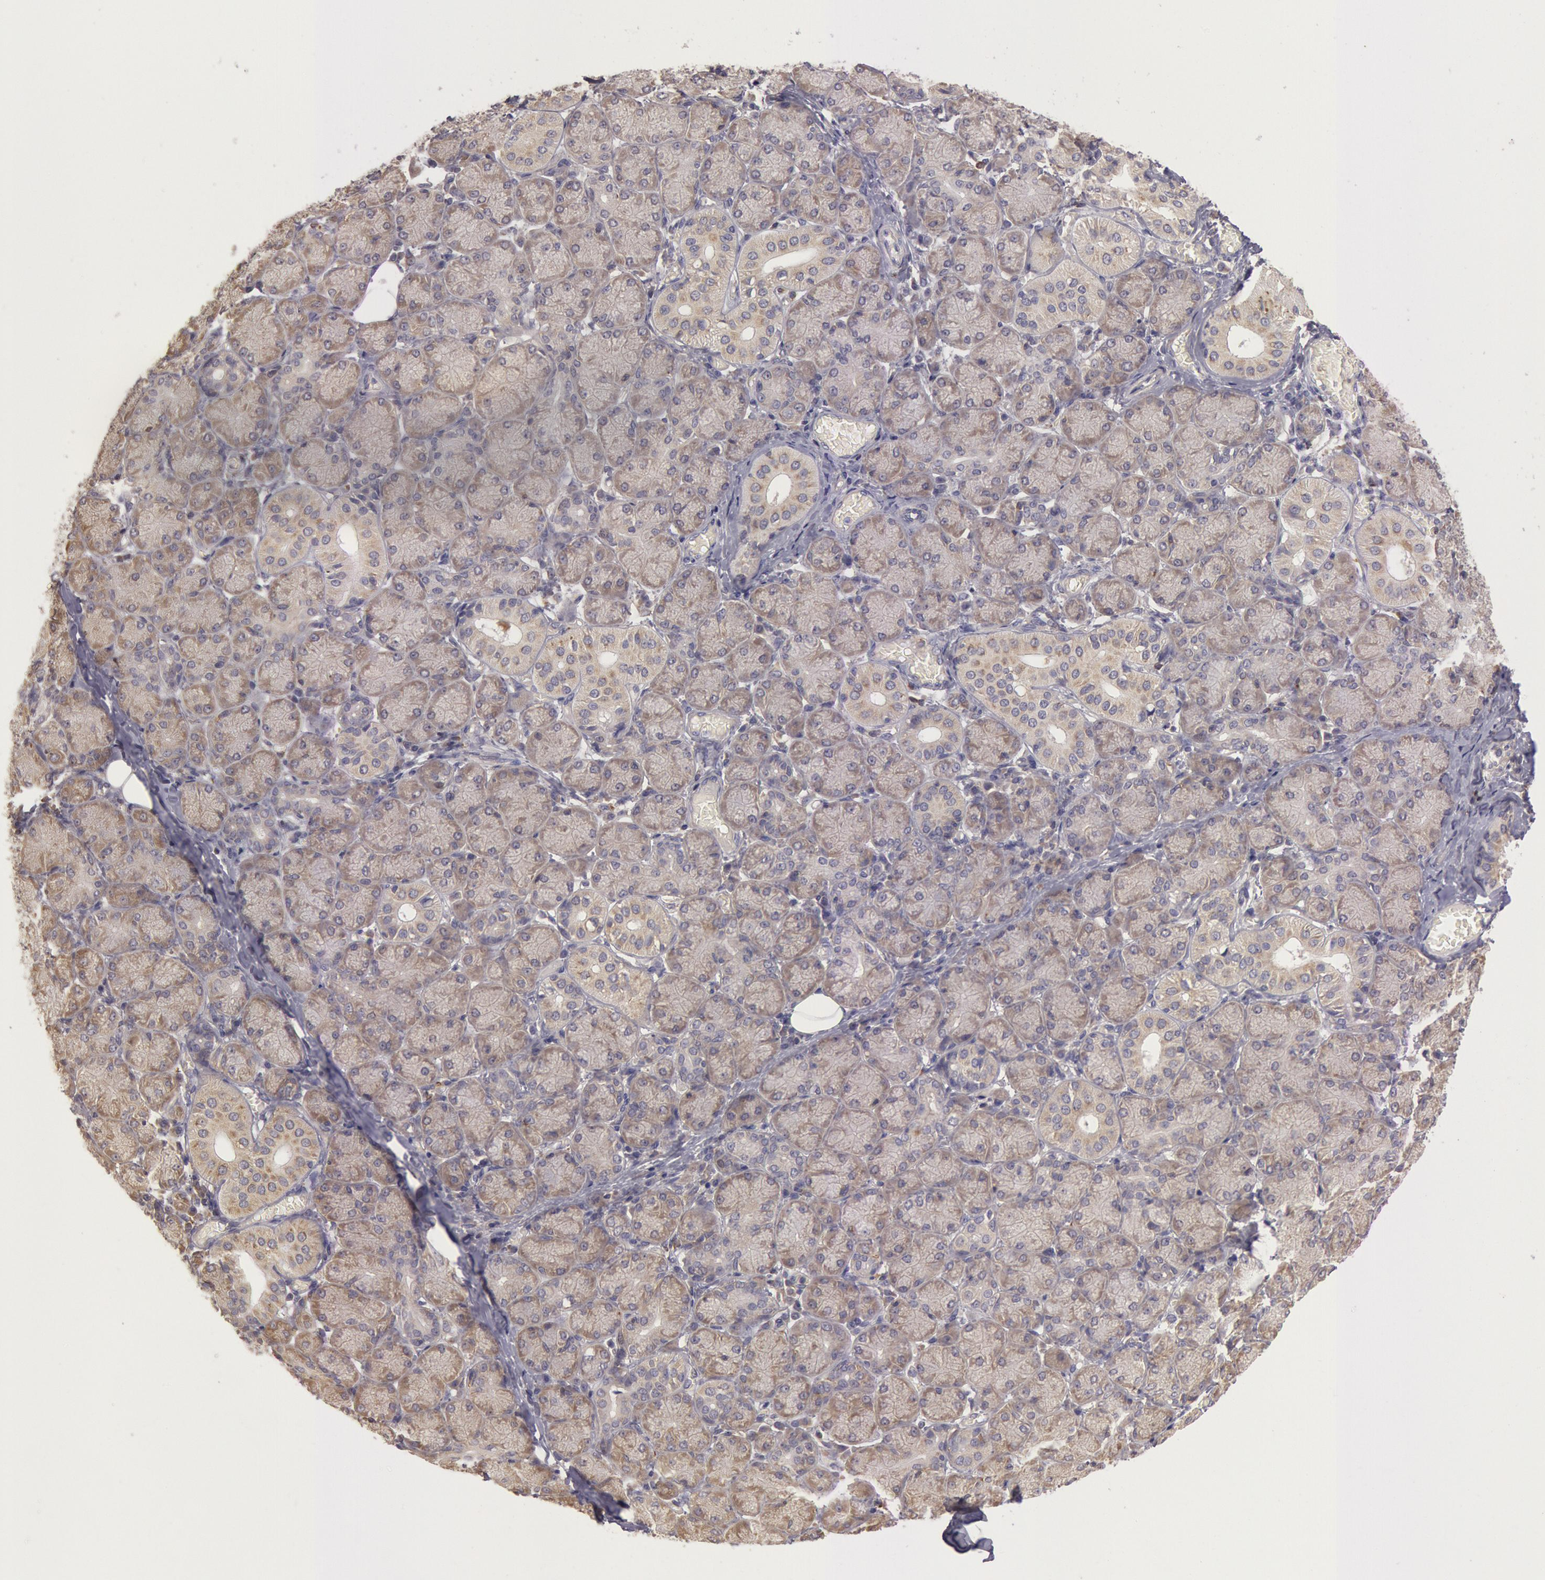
{"staining": {"intensity": "moderate", "quantity": ">75%", "location": "cytoplasmic/membranous"}, "tissue": "salivary gland", "cell_type": "Glandular cells", "image_type": "normal", "snomed": [{"axis": "morphology", "description": "Normal tissue, NOS"}, {"axis": "topography", "description": "Salivary gland"}], "caption": "Immunohistochemical staining of unremarkable human salivary gland demonstrates medium levels of moderate cytoplasmic/membranous expression in approximately >75% of glandular cells.", "gene": "NMT2", "patient": {"sex": "female", "age": 24}}